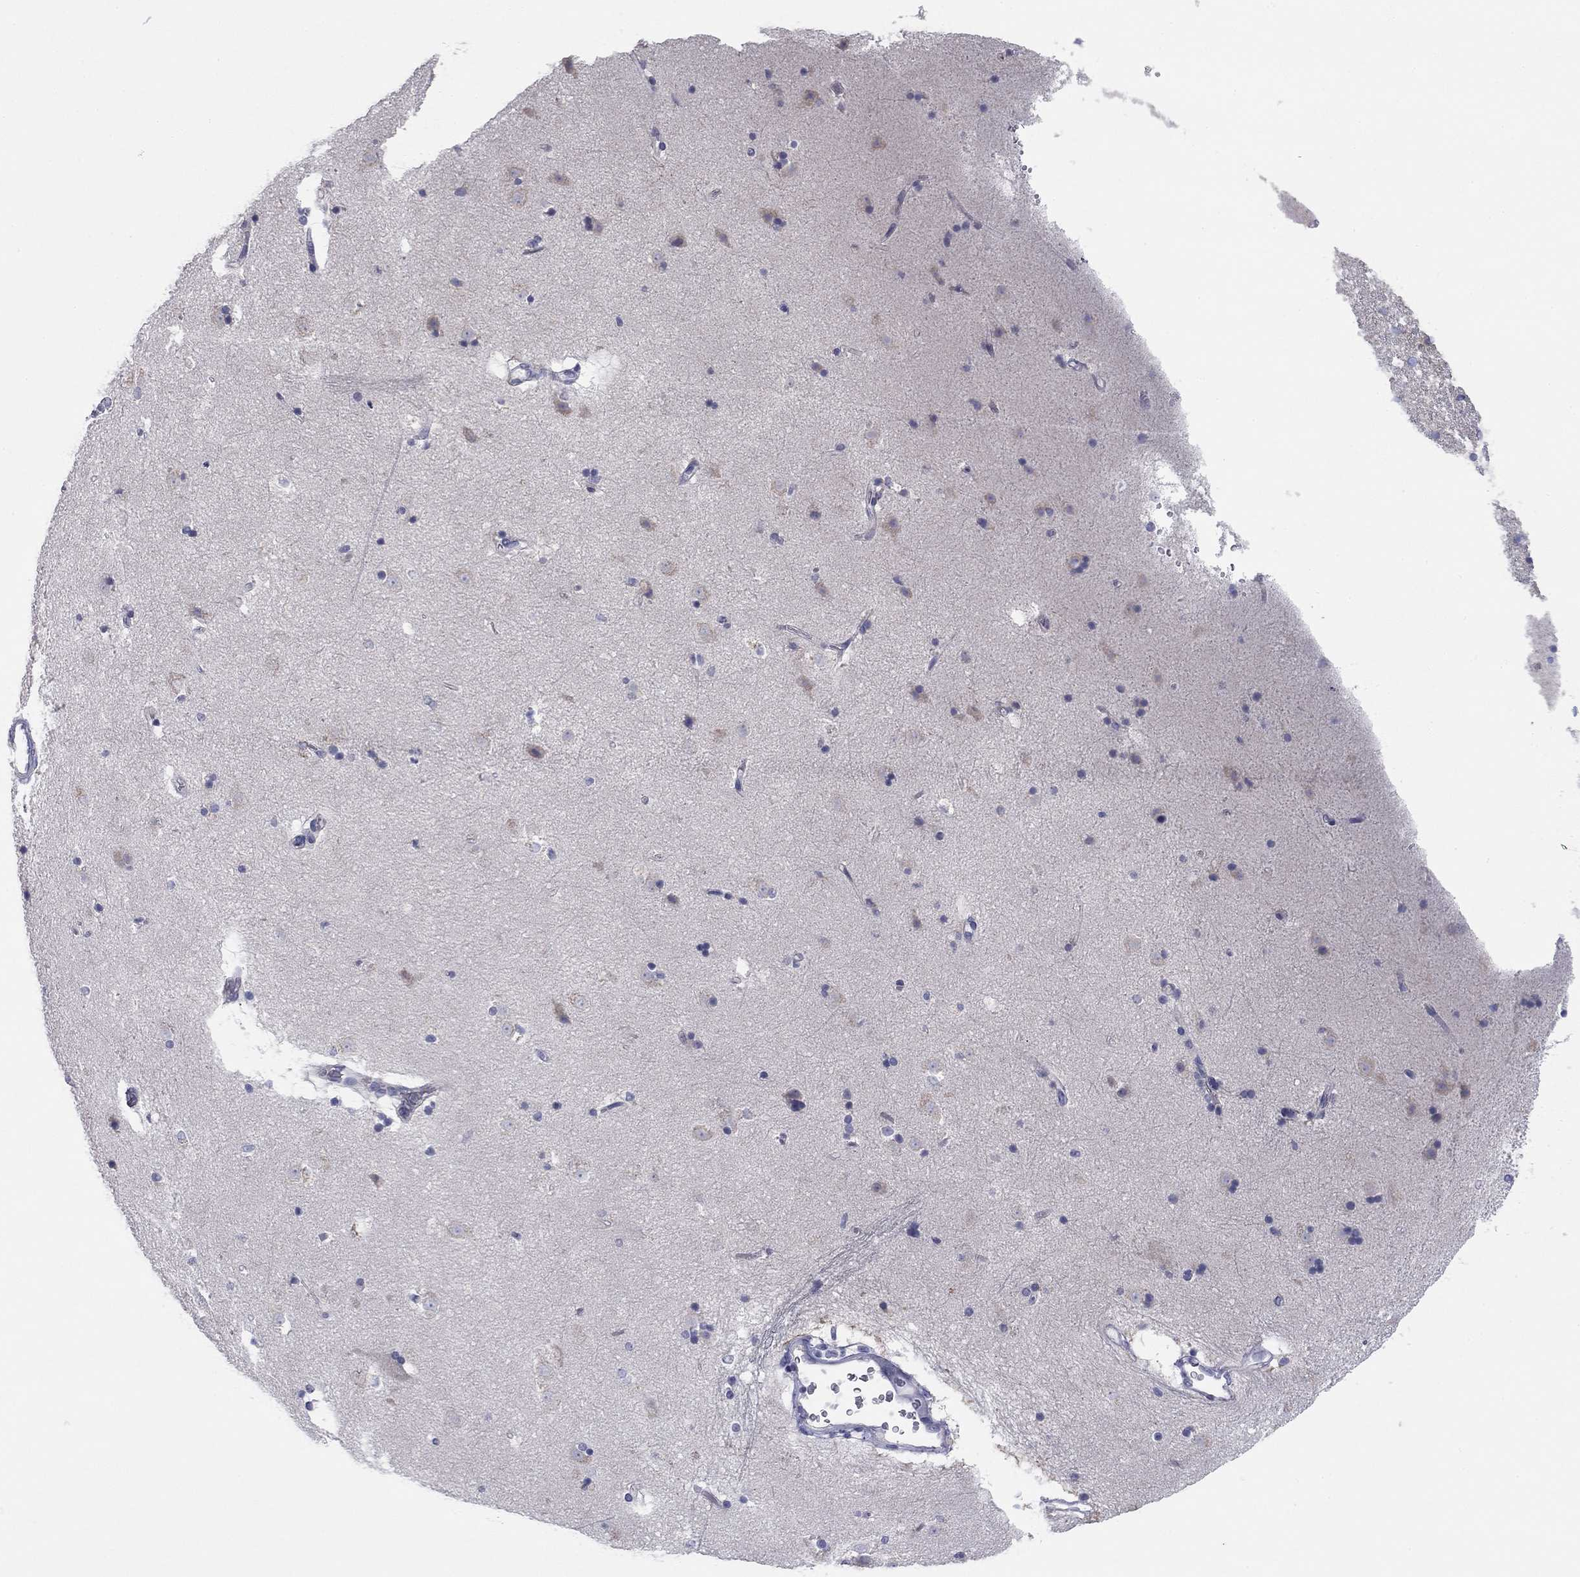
{"staining": {"intensity": "negative", "quantity": "none", "location": "none"}, "tissue": "caudate", "cell_type": "Glial cells", "image_type": "normal", "snomed": [{"axis": "morphology", "description": "Normal tissue, NOS"}, {"axis": "topography", "description": "Lateral ventricle wall"}], "caption": "Immunohistochemistry of unremarkable human caudate displays no expression in glial cells.", "gene": "GRK7", "patient": {"sex": "male", "age": 51}}